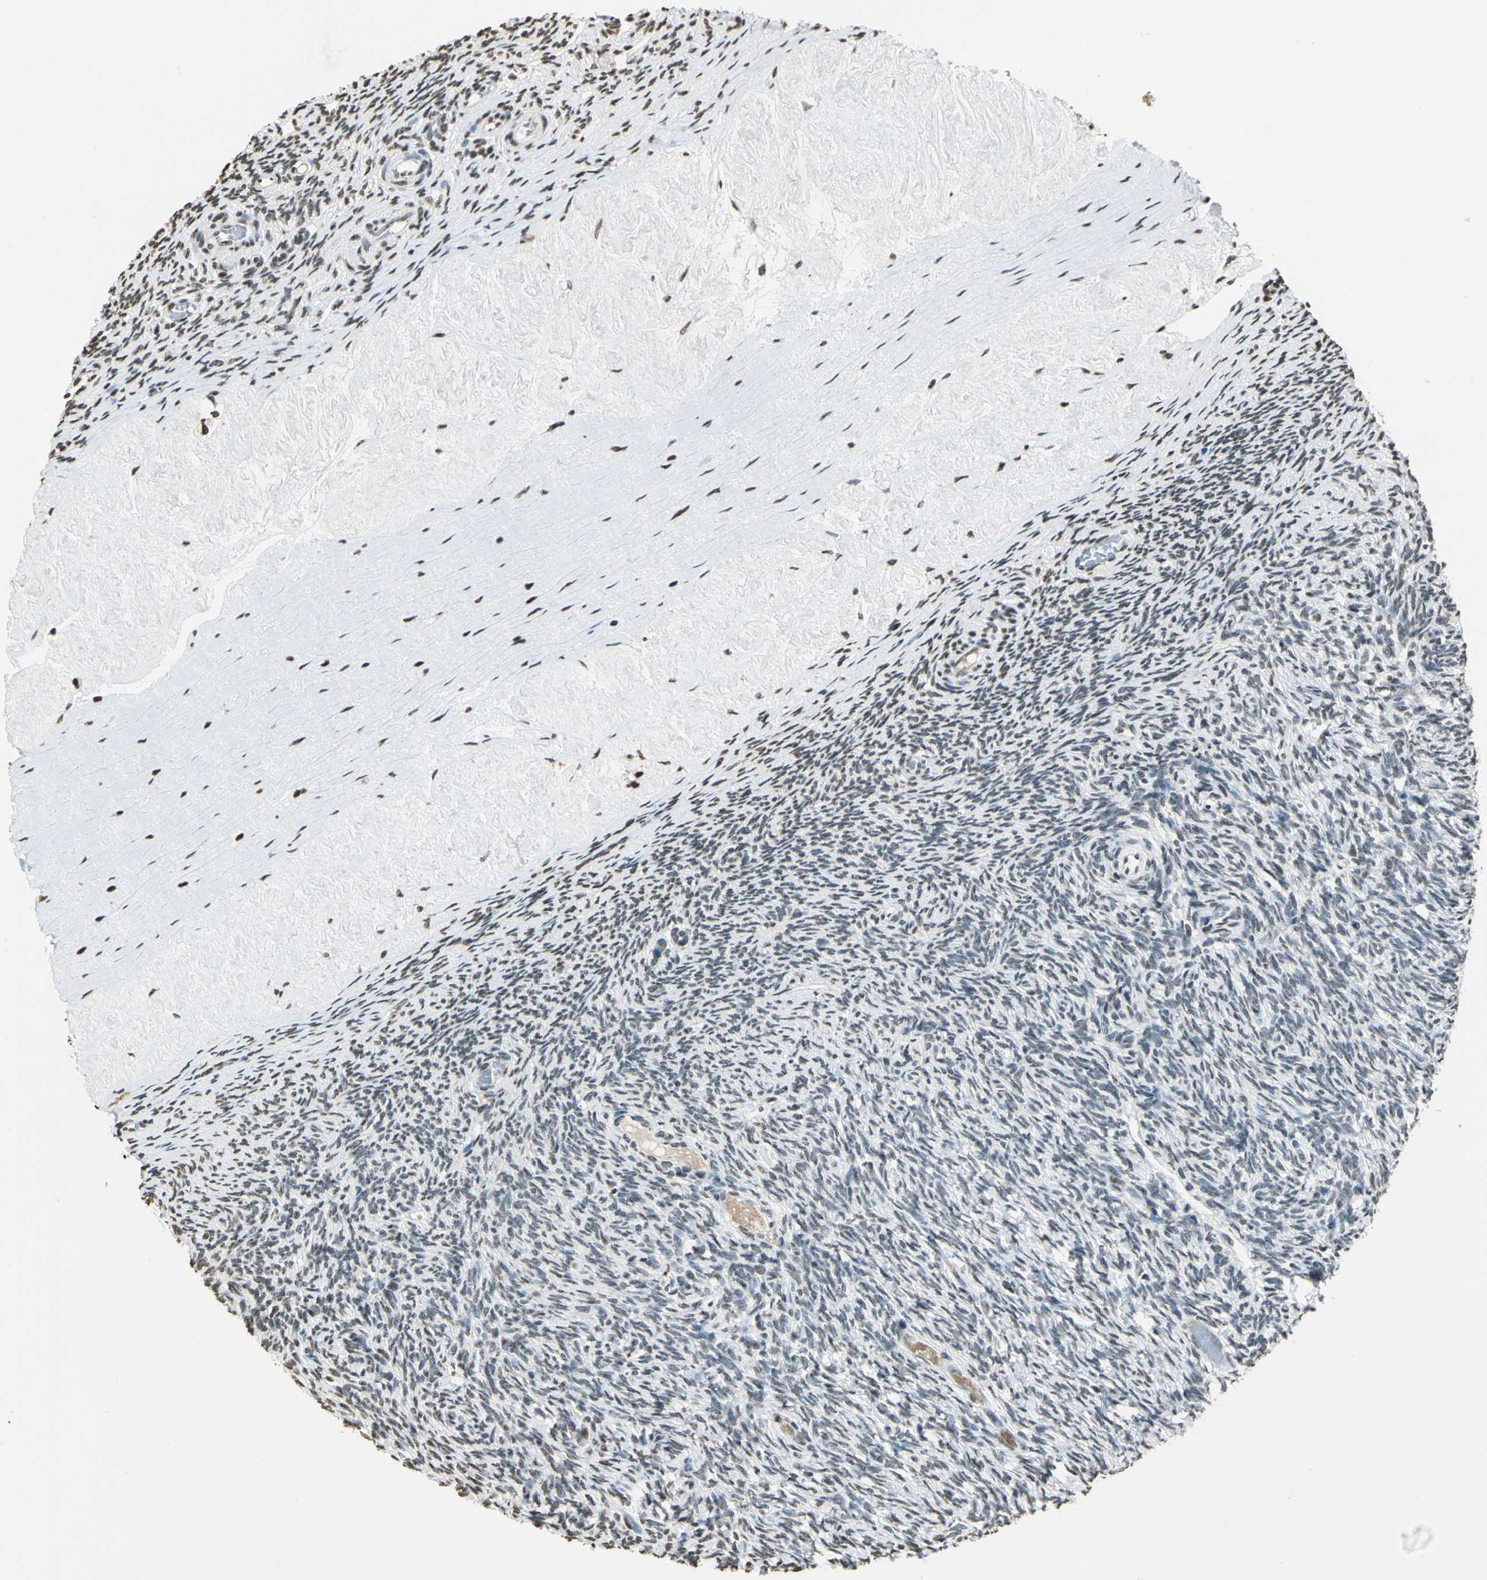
{"staining": {"intensity": "moderate", "quantity": ">75%", "location": "nuclear"}, "tissue": "ovary", "cell_type": "Ovarian stroma cells", "image_type": "normal", "snomed": [{"axis": "morphology", "description": "Normal tissue, NOS"}, {"axis": "topography", "description": "Ovary"}], "caption": "A photomicrograph of ovary stained for a protein displays moderate nuclear brown staining in ovarian stroma cells.", "gene": "MCM4", "patient": {"sex": "female", "age": 60}}